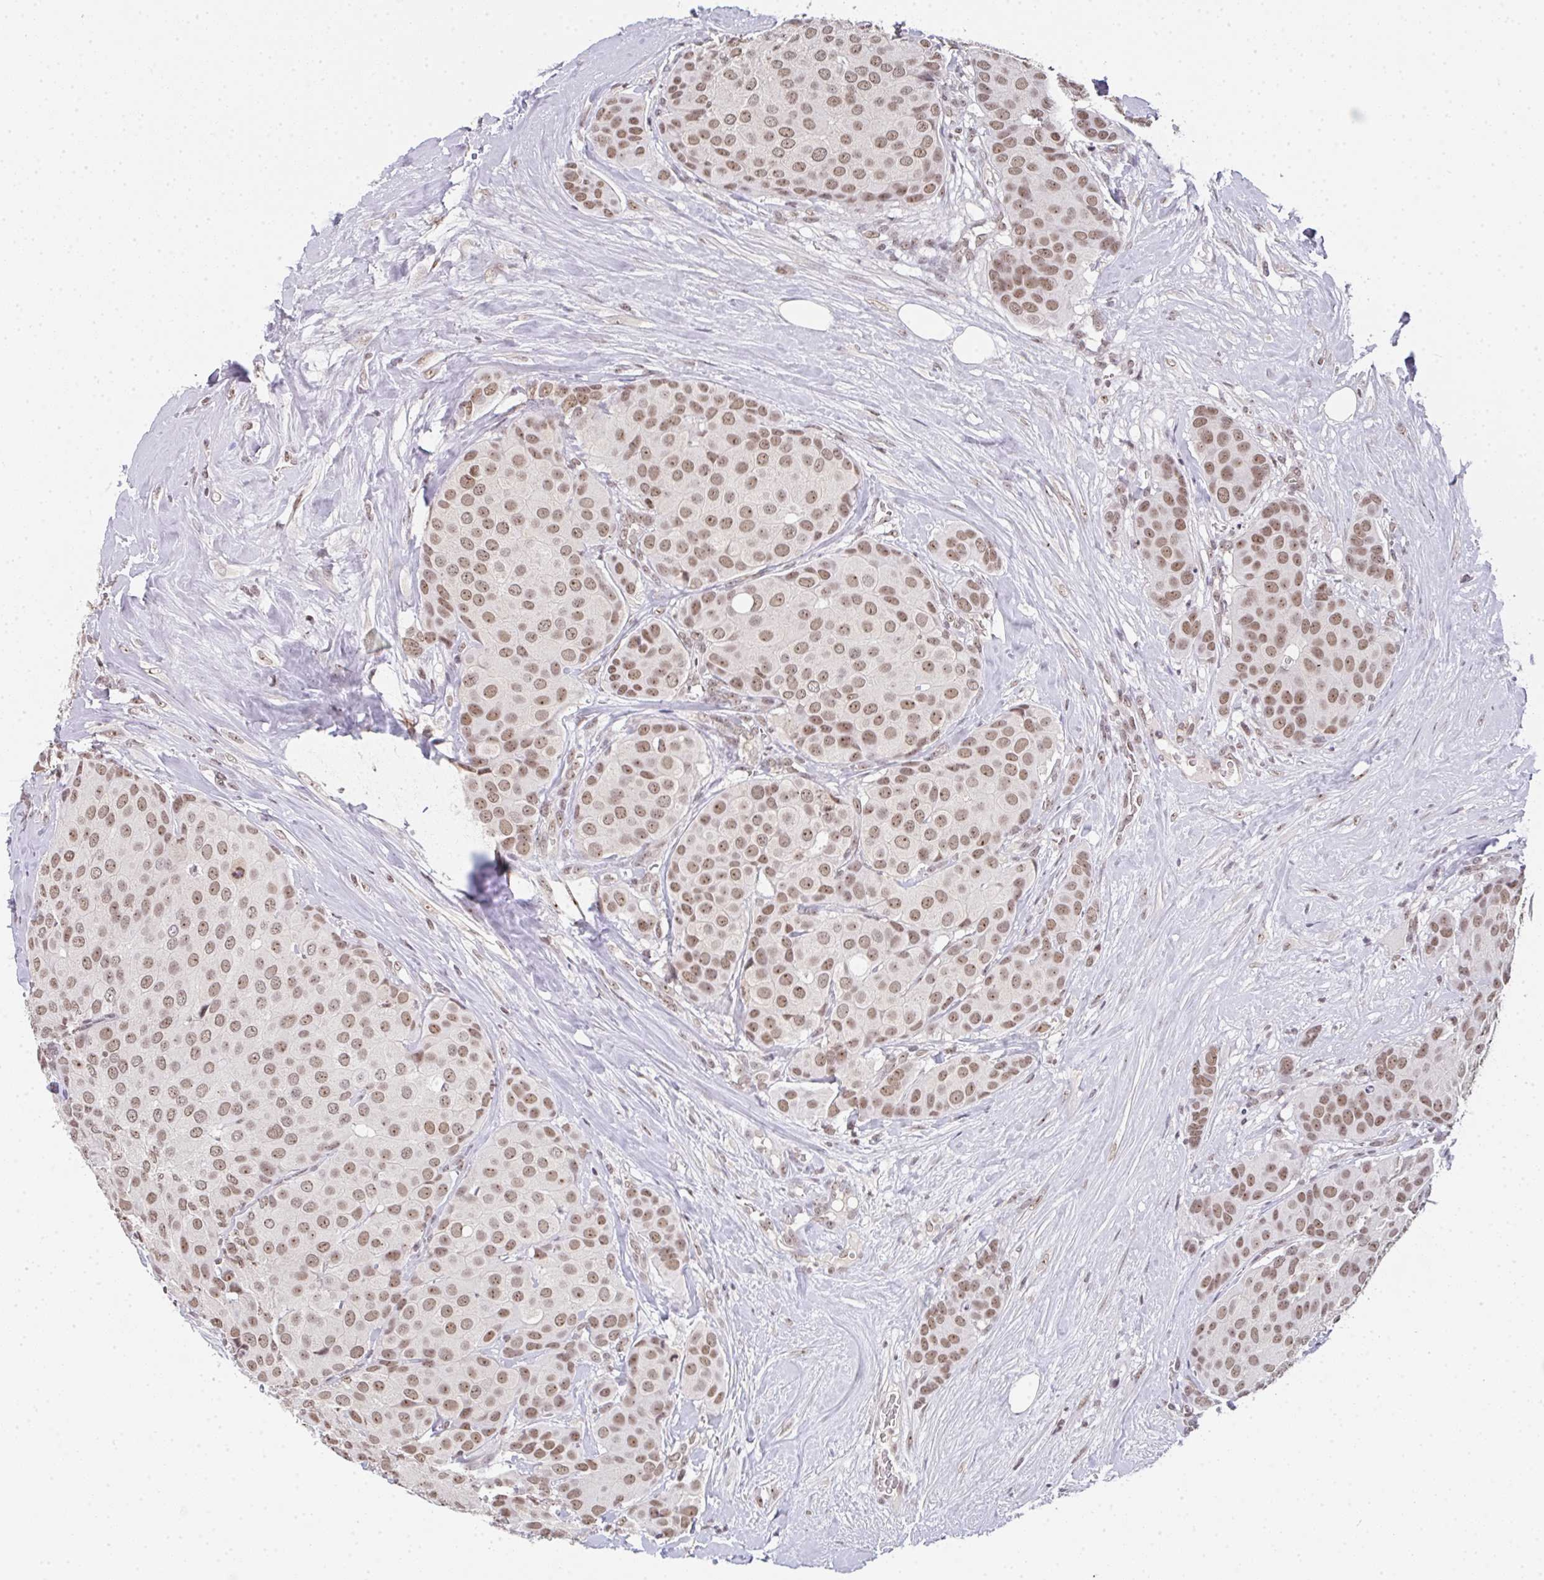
{"staining": {"intensity": "moderate", "quantity": ">75%", "location": "nuclear"}, "tissue": "breast cancer", "cell_type": "Tumor cells", "image_type": "cancer", "snomed": [{"axis": "morphology", "description": "Duct carcinoma"}, {"axis": "topography", "description": "Breast"}], "caption": "Invasive ductal carcinoma (breast) stained with a protein marker demonstrates moderate staining in tumor cells.", "gene": "DKC1", "patient": {"sex": "female", "age": 70}}